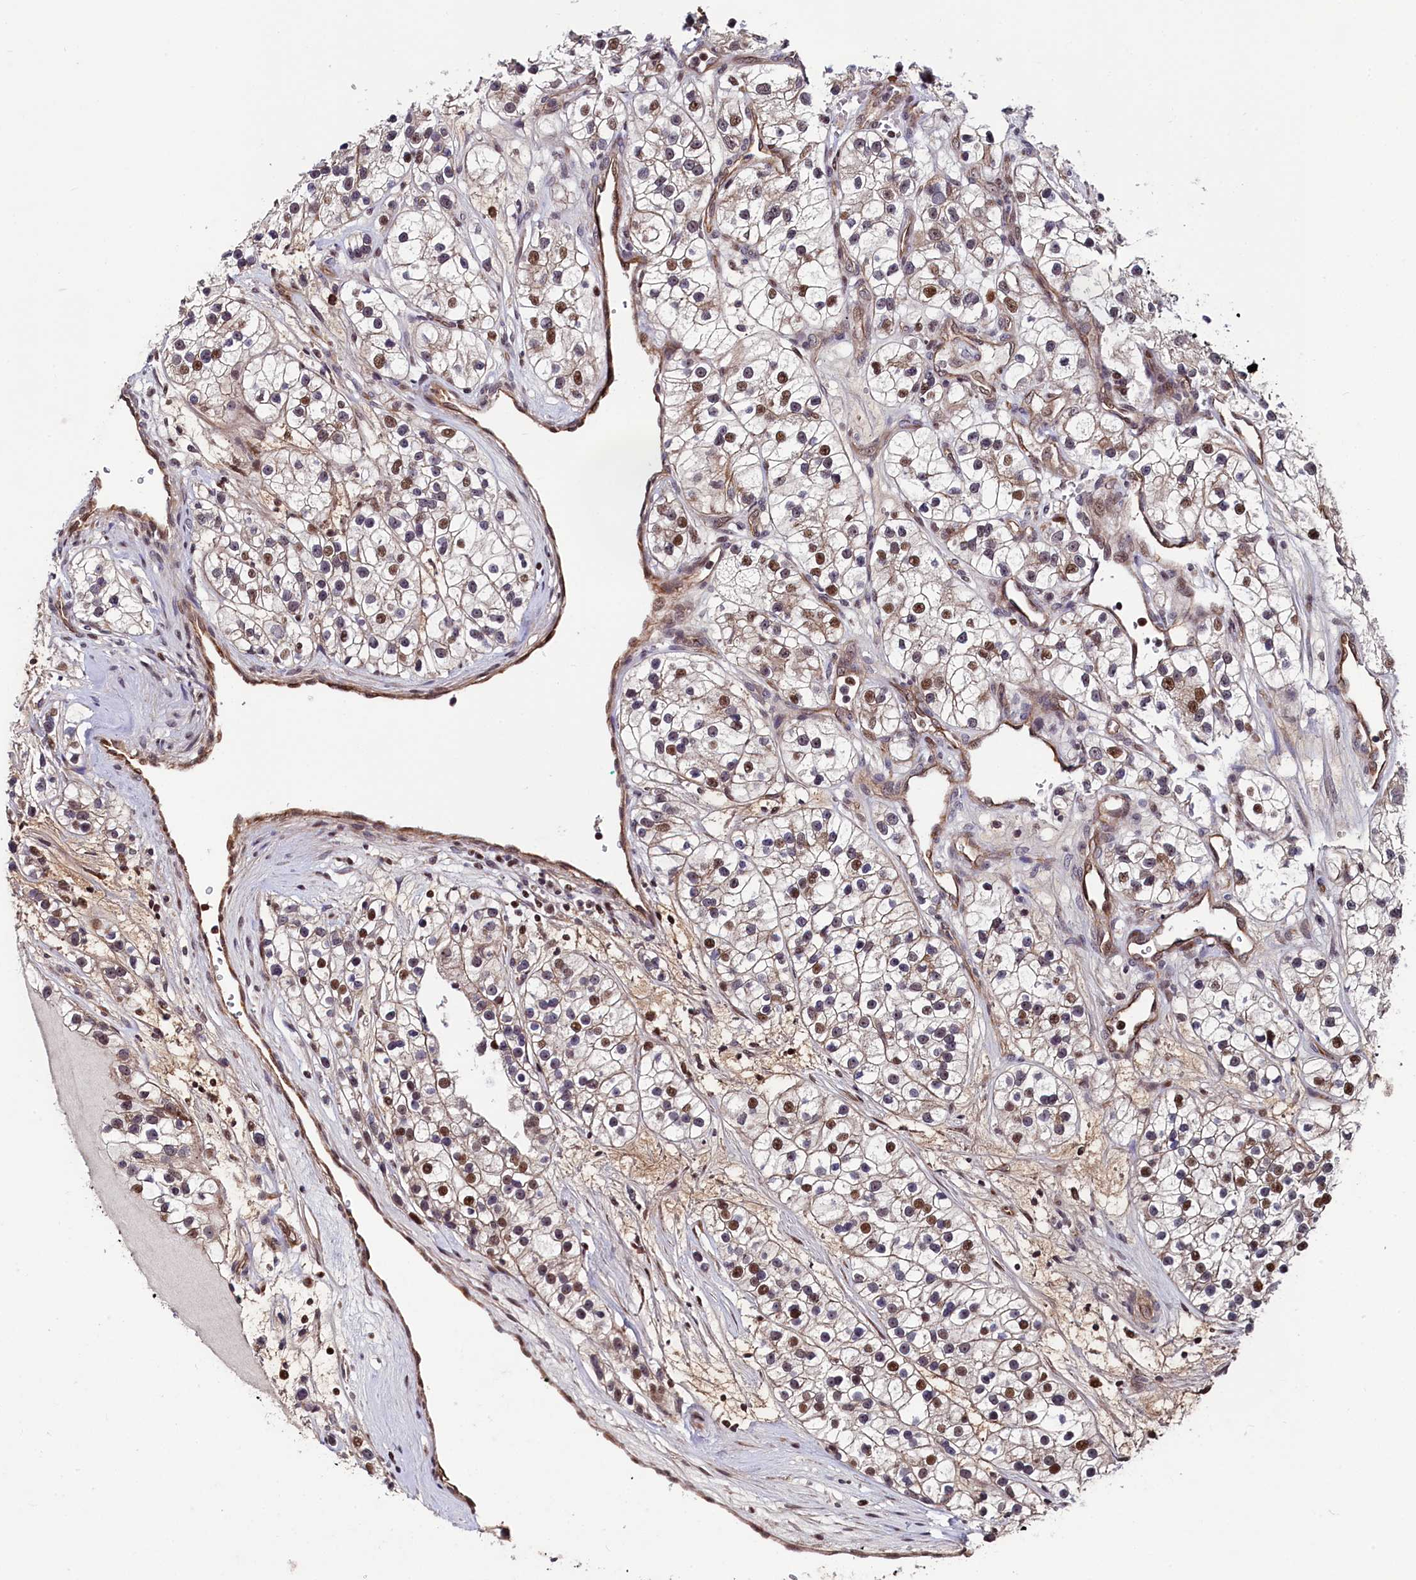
{"staining": {"intensity": "moderate", "quantity": "25%-75%", "location": "nuclear"}, "tissue": "renal cancer", "cell_type": "Tumor cells", "image_type": "cancer", "snomed": [{"axis": "morphology", "description": "Adenocarcinoma, NOS"}, {"axis": "topography", "description": "Kidney"}], "caption": "Tumor cells show medium levels of moderate nuclear positivity in approximately 25%-75% of cells in renal adenocarcinoma.", "gene": "LEO1", "patient": {"sex": "female", "age": 57}}